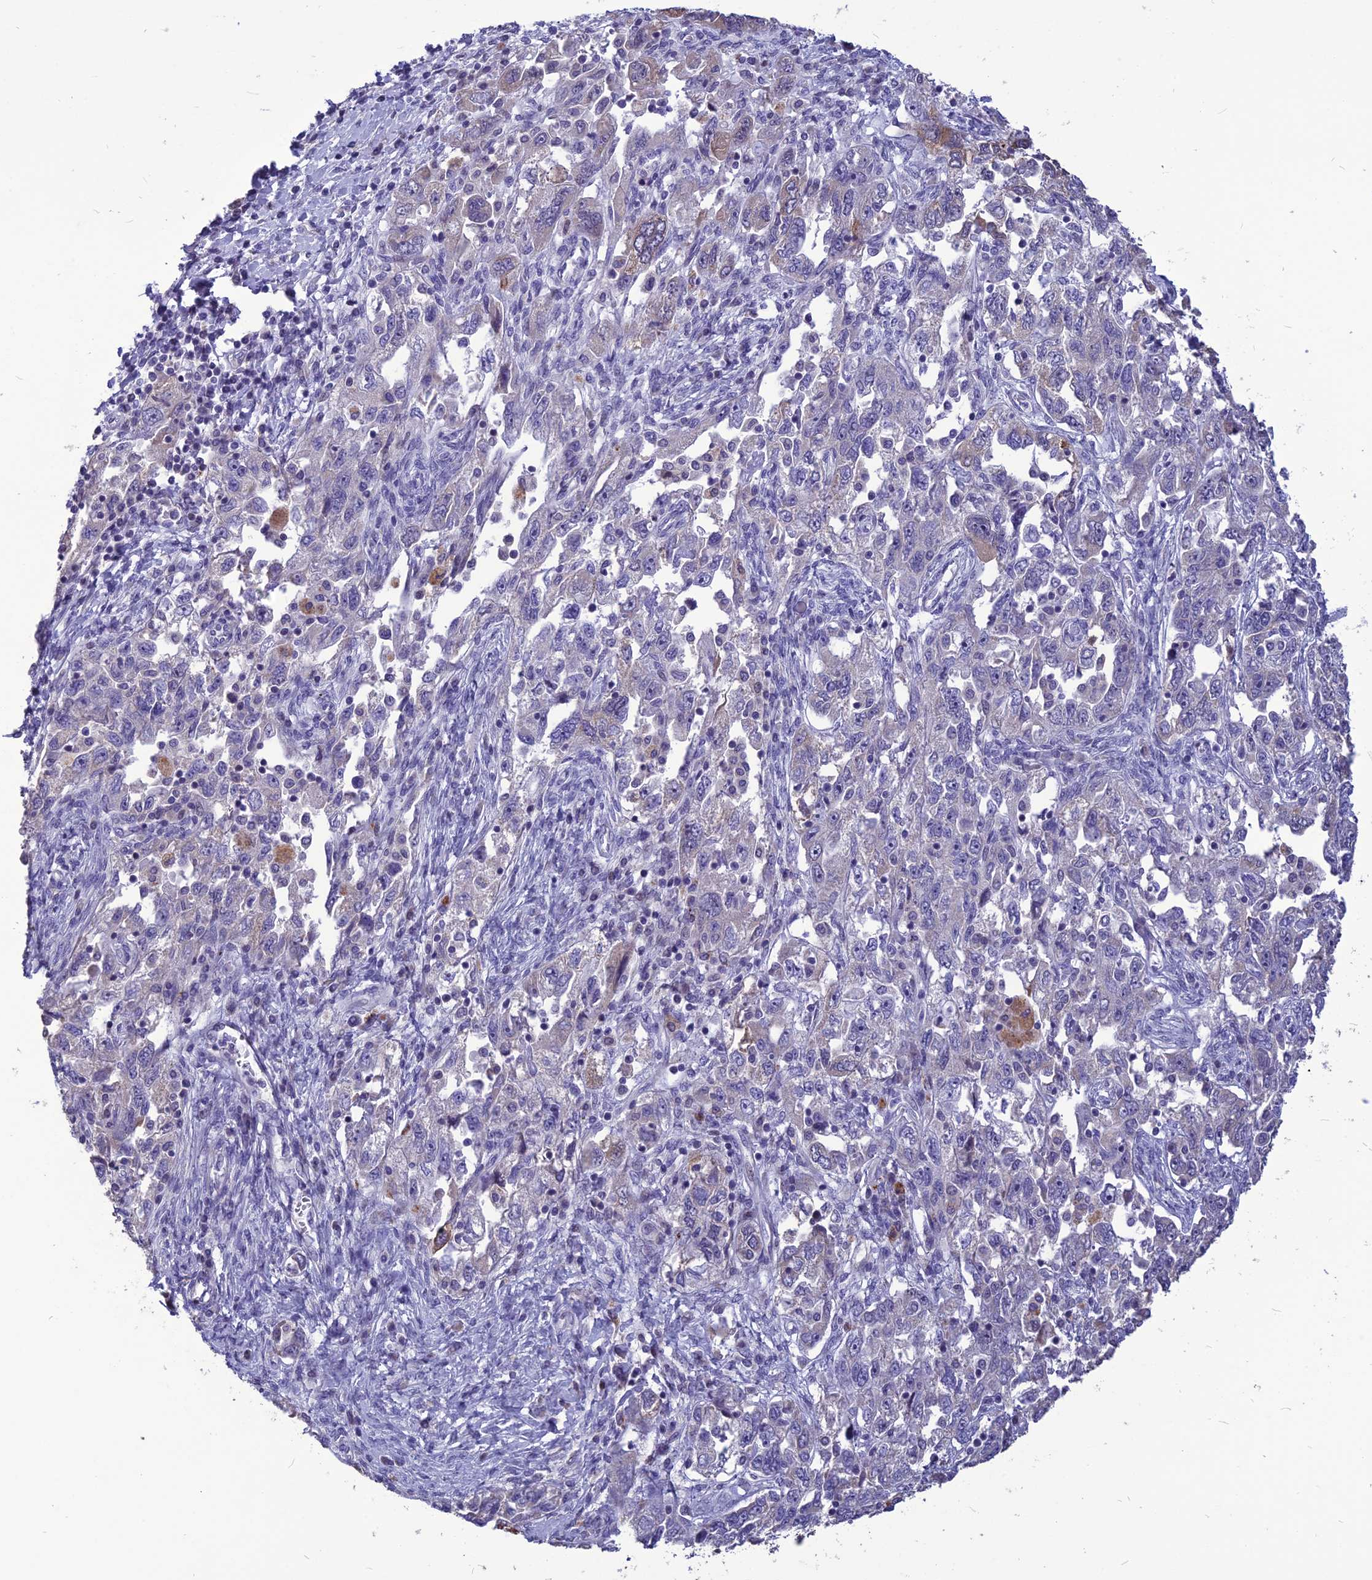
{"staining": {"intensity": "moderate", "quantity": "<25%", "location": "cytoplasmic/membranous"}, "tissue": "ovarian cancer", "cell_type": "Tumor cells", "image_type": "cancer", "snomed": [{"axis": "morphology", "description": "Carcinoma, NOS"}, {"axis": "morphology", "description": "Cystadenocarcinoma, serous, NOS"}, {"axis": "topography", "description": "Ovary"}], "caption": "This histopathology image demonstrates ovarian cancer (serous cystadenocarcinoma) stained with IHC to label a protein in brown. The cytoplasmic/membranous of tumor cells show moderate positivity for the protein. Nuclei are counter-stained blue.", "gene": "SPG21", "patient": {"sex": "female", "age": 69}}